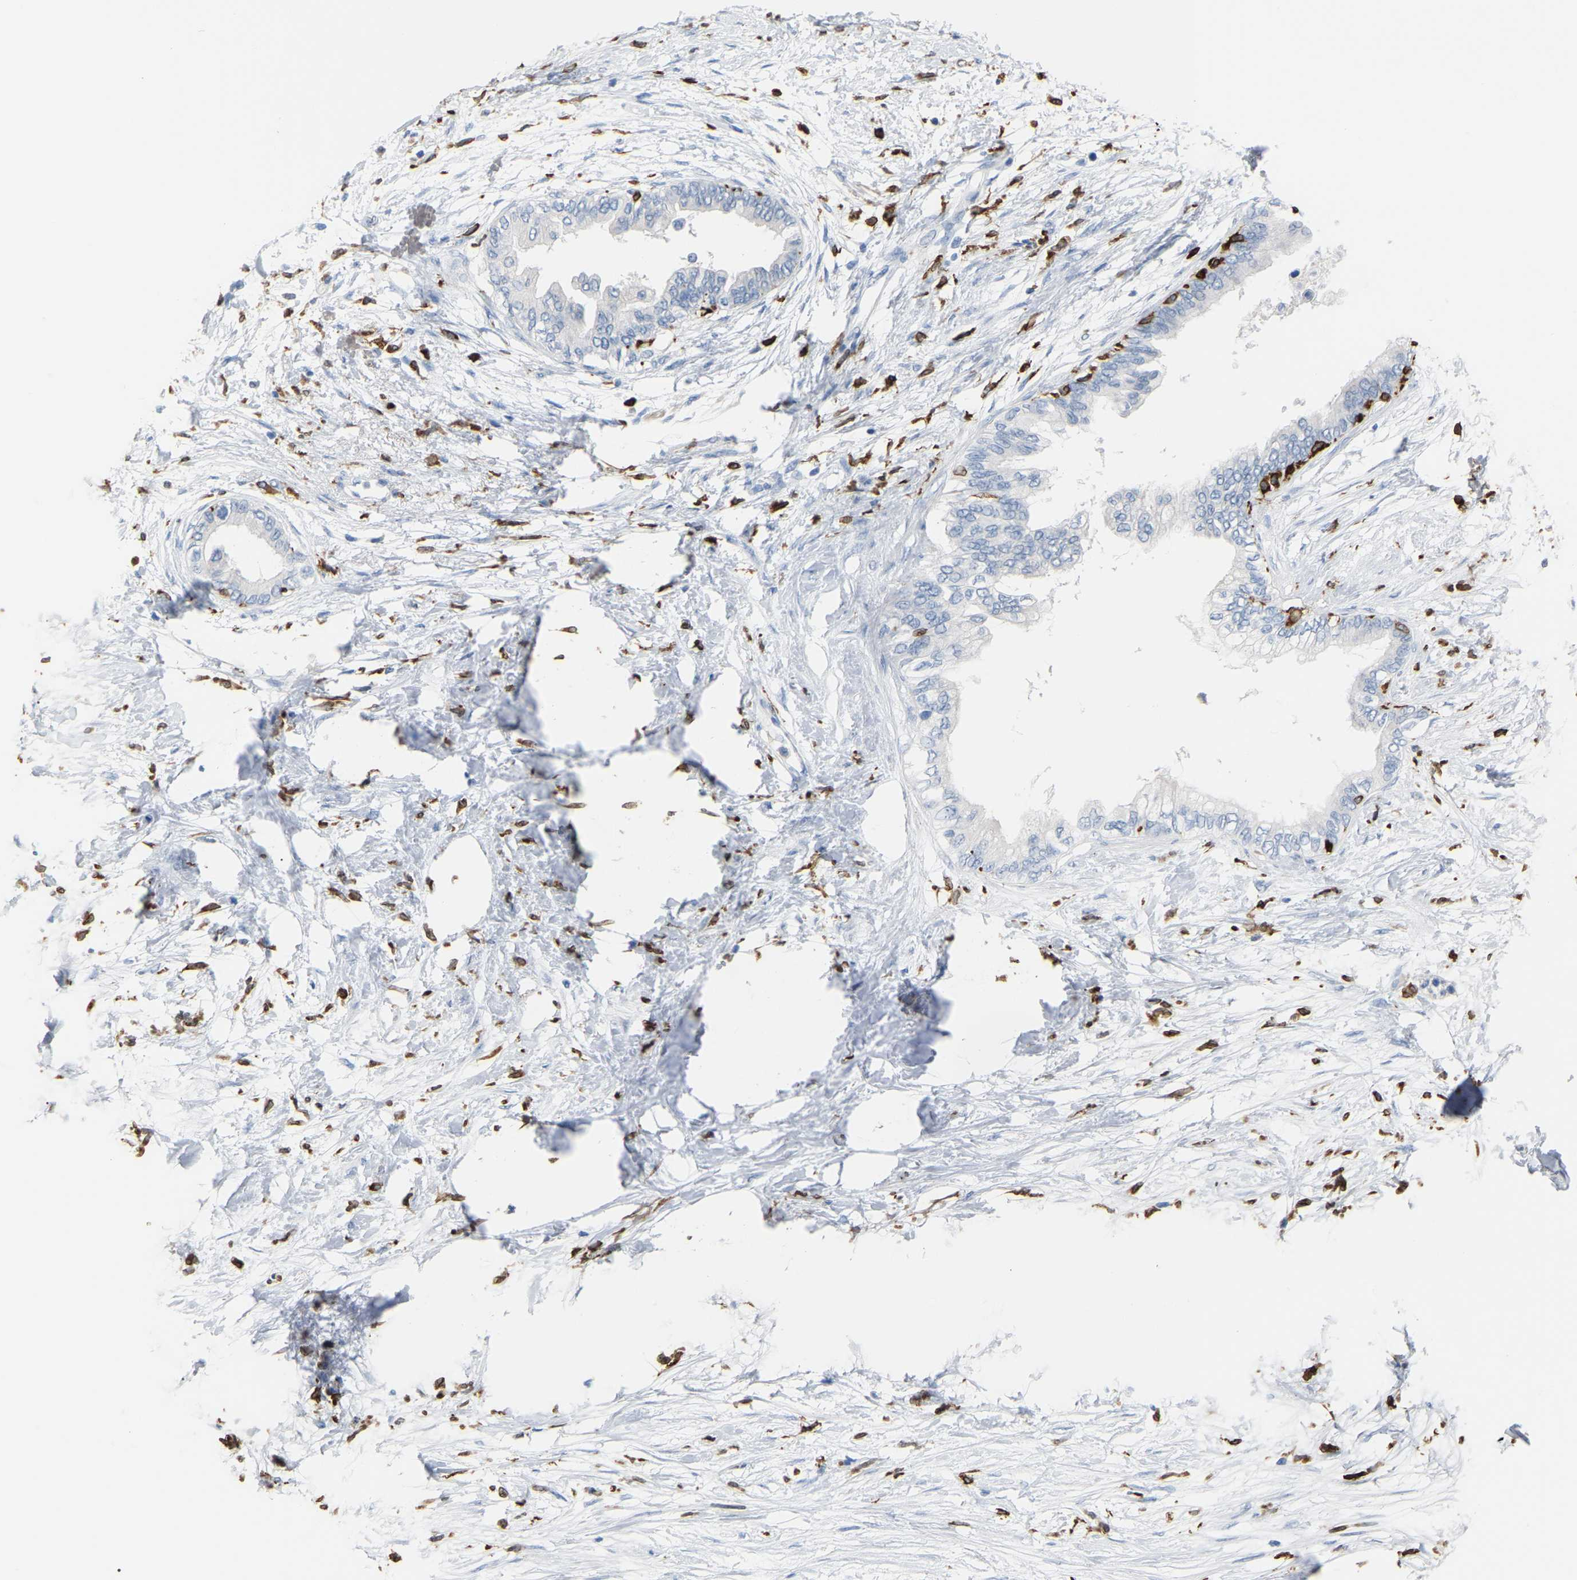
{"staining": {"intensity": "negative", "quantity": "none", "location": "none"}, "tissue": "pancreatic cancer", "cell_type": "Tumor cells", "image_type": "cancer", "snomed": [{"axis": "morphology", "description": "Normal tissue, NOS"}, {"axis": "morphology", "description": "Adenocarcinoma, NOS"}, {"axis": "topography", "description": "Pancreas"}, {"axis": "topography", "description": "Duodenum"}], "caption": "Adenocarcinoma (pancreatic) was stained to show a protein in brown. There is no significant positivity in tumor cells. Brightfield microscopy of immunohistochemistry (IHC) stained with DAB (brown) and hematoxylin (blue), captured at high magnification.", "gene": "PTGS1", "patient": {"sex": "female", "age": 60}}